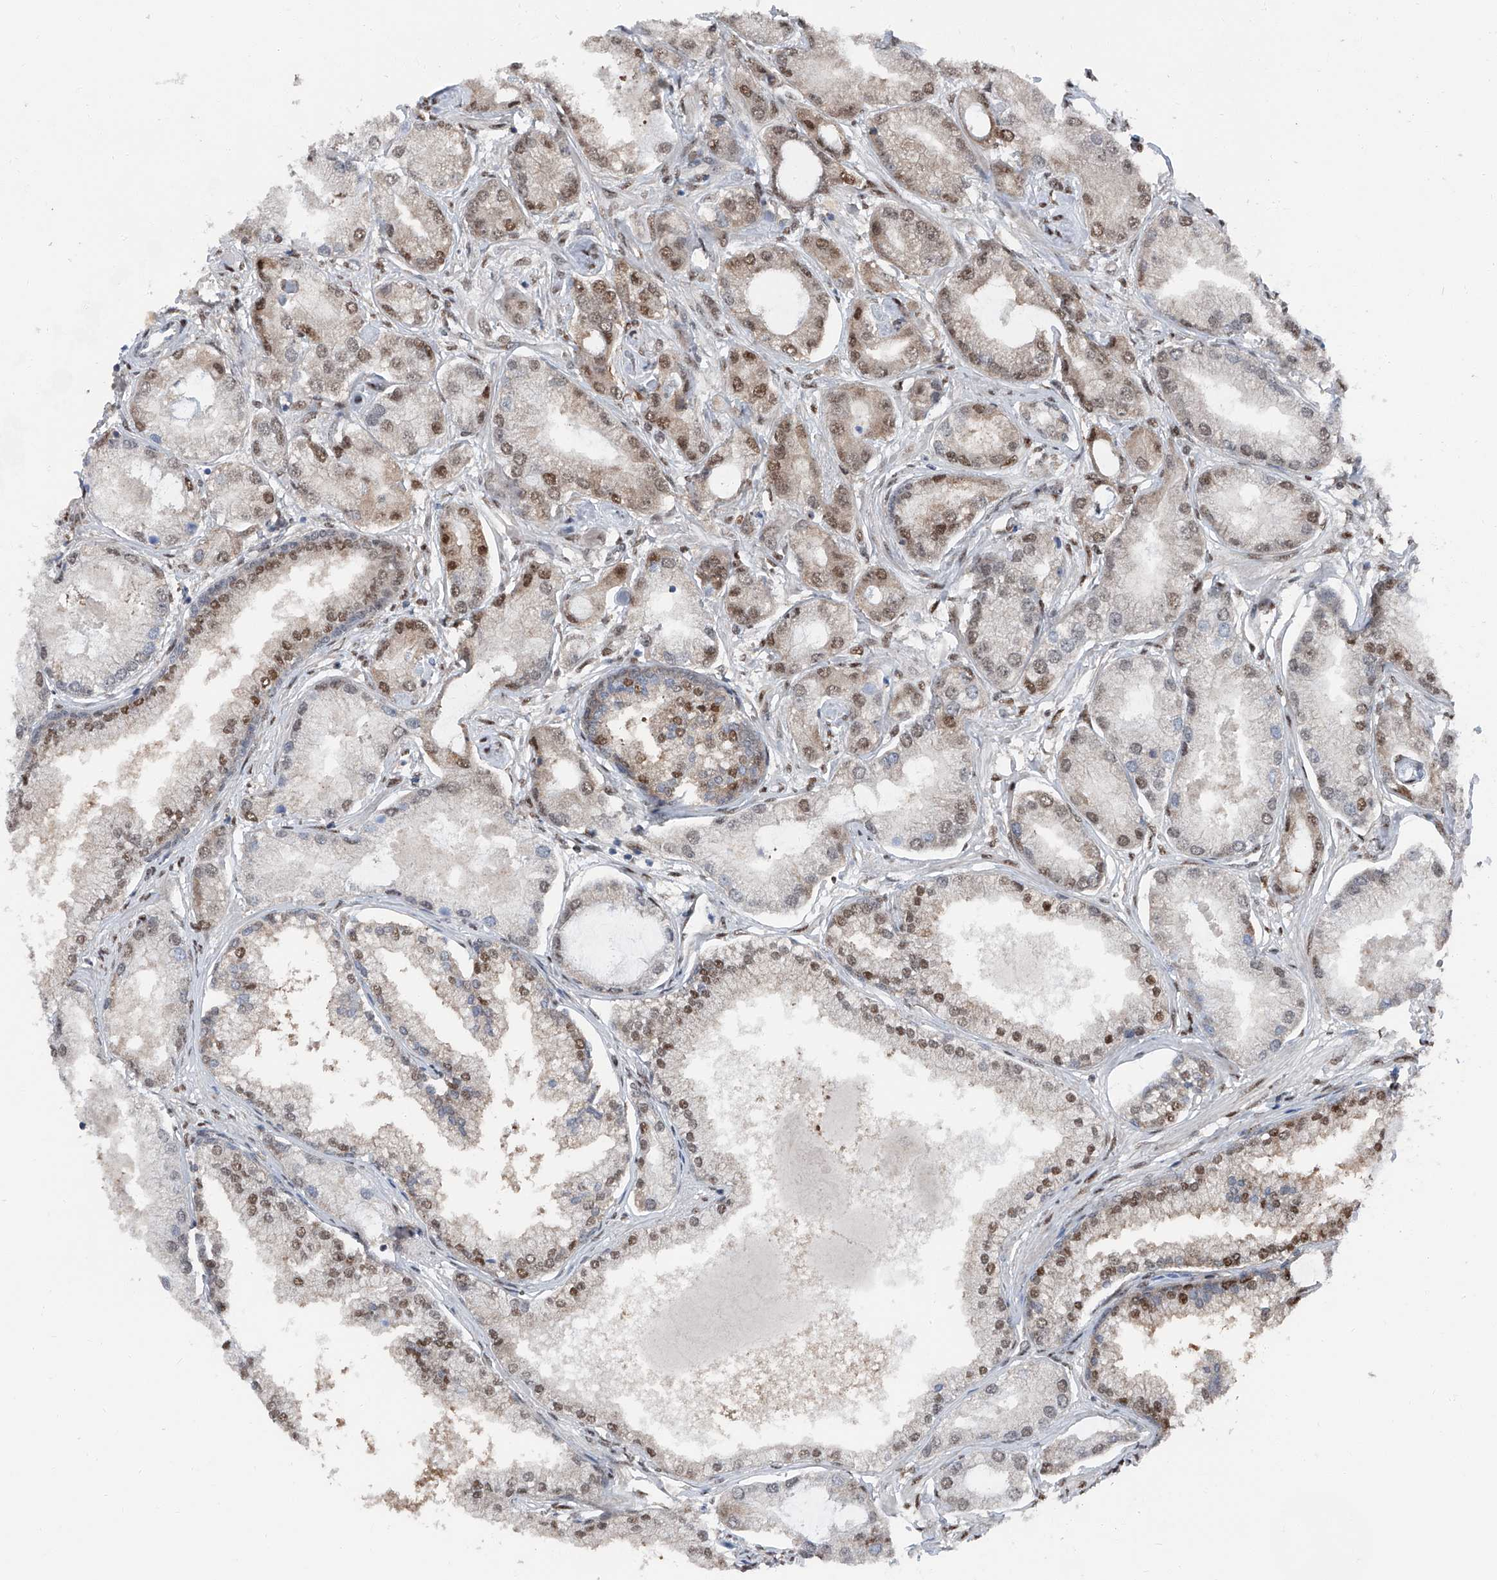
{"staining": {"intensity": "moderate", "quantity": "25%-75%", "location": "nuclear"}, "tissue": "prostate cancer", "cell_type": "Tumor cells", "image_type": "cancer", "snomed": [{"axis": "morphology", "description": "Adenocarcinoma, Low grade"}, {"axis": "topography", "description": "Prostate"}], "caption": "Moderate nuclear staining is seen in about 25%-75% of tumor cells in prostate cancer. (DAB = brown stain, brightfield microscopy at high magnification).", "gene": "FKBP5", "patient": {"sex": "male", "age": 62}}